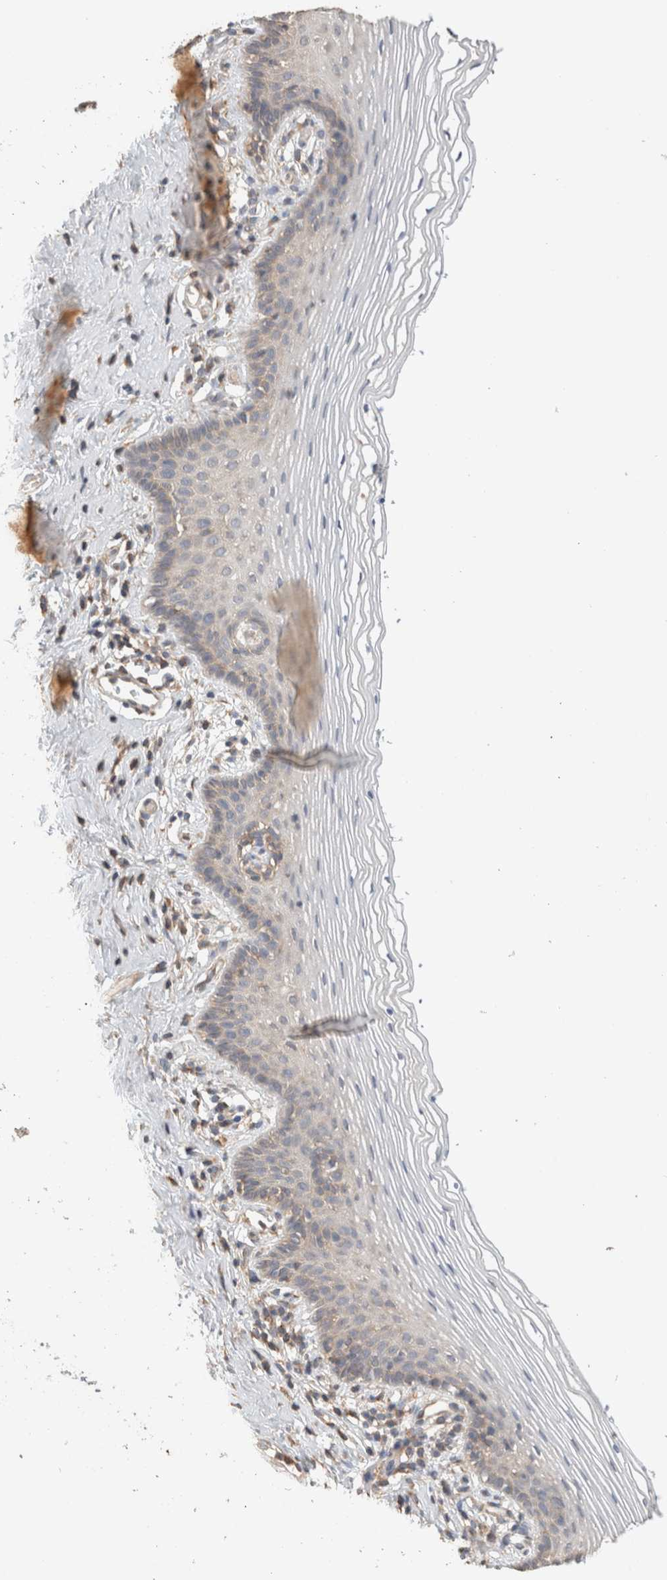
{"staining": {"intensity": "weak", "quantity": "<25%", "location": "cytoplasmic/membranous"}, "tissue": "vagina", "cell_type": "Squamous epithelial cells", "image_type": "normal", "snomed": [{"axis": "morphology", "description": "Normal tissue, NOS"}, {"axis": "topography", "description": "Vagina"}], "caption": "Human vagina stained for a protein using immunohistochemistry (IHC) shows no staining in squamous epithelial cells.", "gene": "CFAP418", "patient": {"sex": "female", "age": 32}}